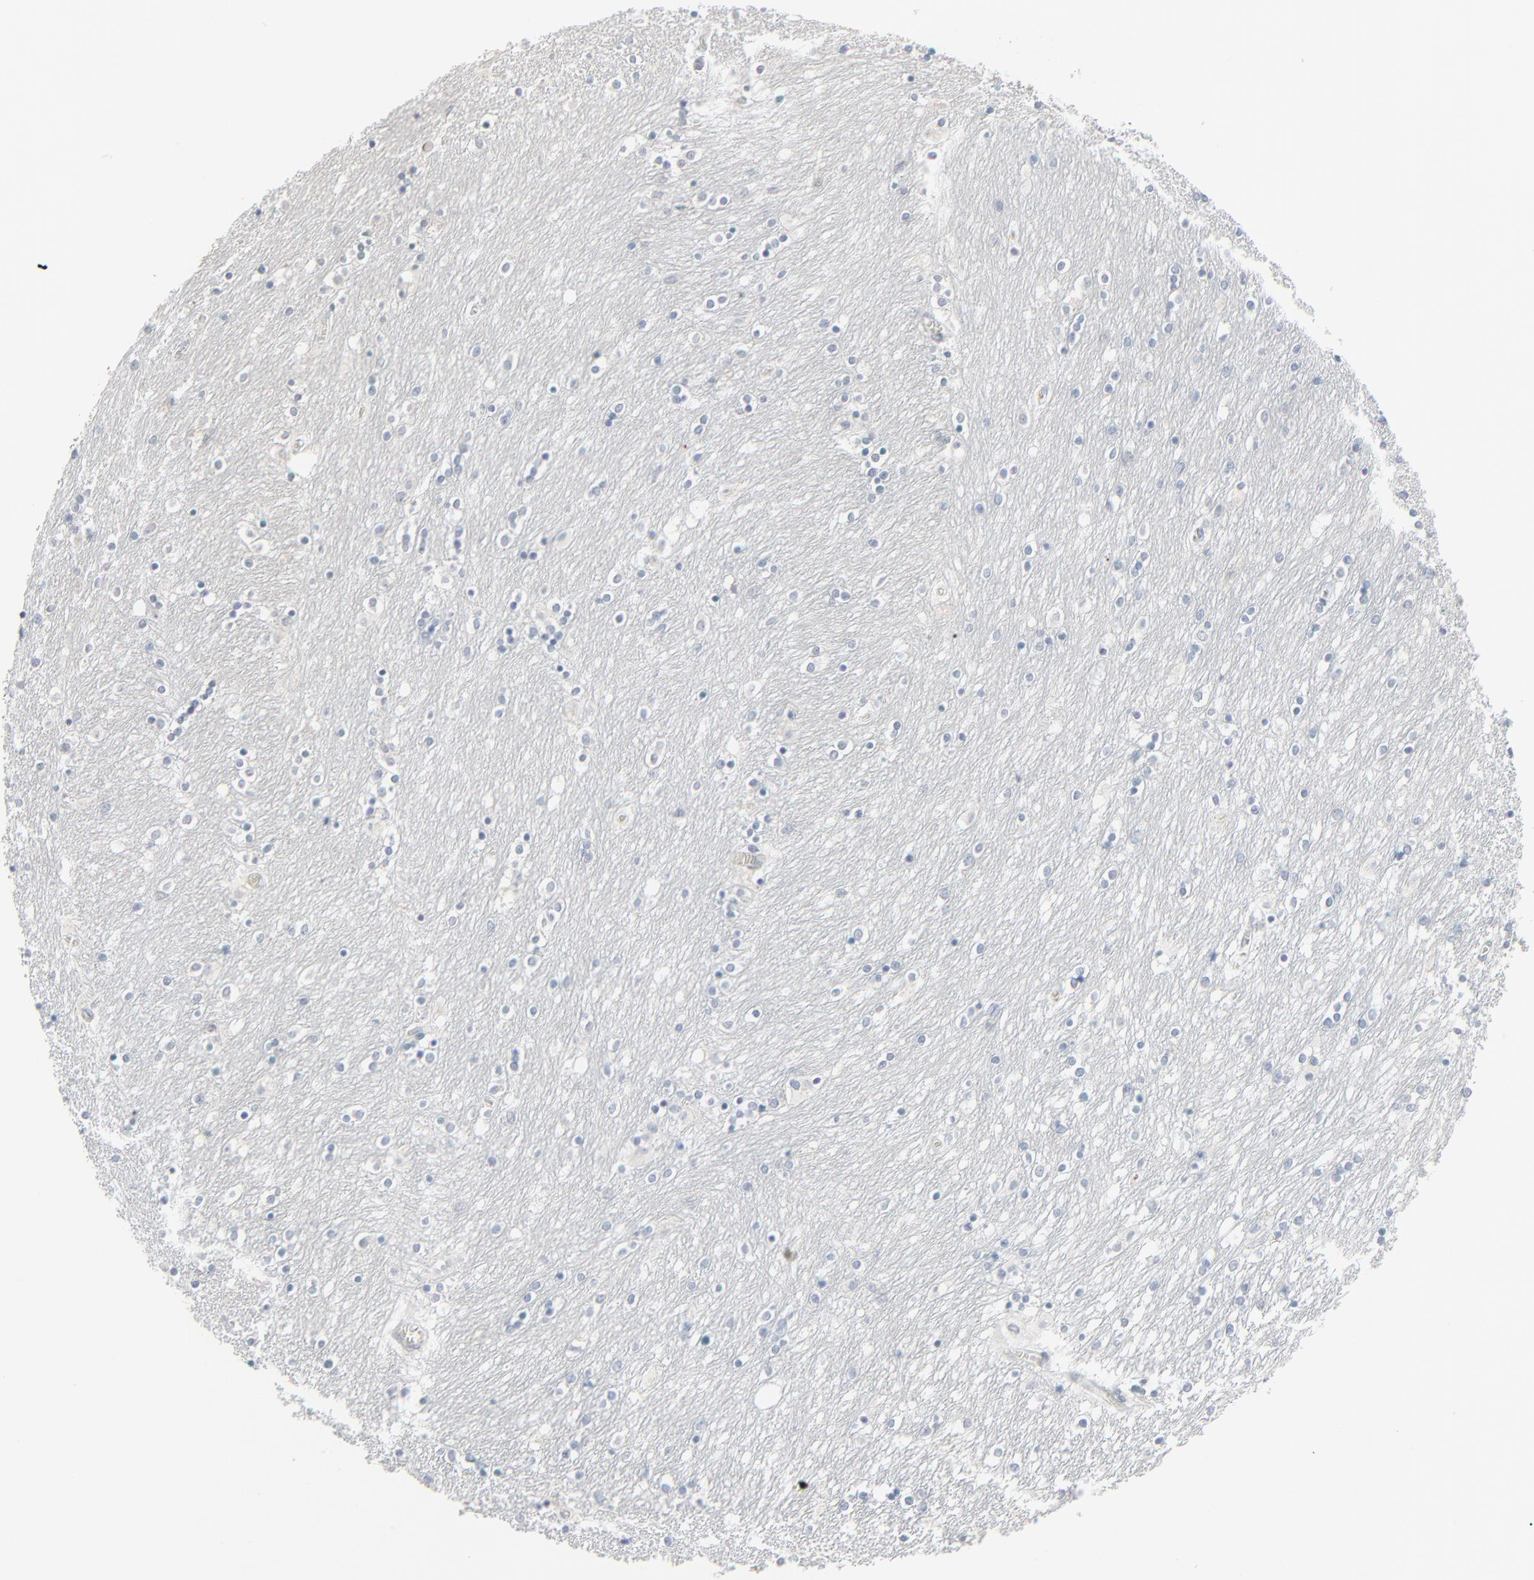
{"staining": {"intensity": "negative", "quantity": "none", "location": "none"}, "tissue": "caudate", "cell_type": "Glial cells", "image_type": "normal", "snomed": [{"axis": "morphology", "description": "Normal tissue, NOS"}, {"axis": "topography", "description": "Lateral ventricle wall"}], "caption": "Unremarkable caudate was stained to show a protein in brown. There is no significant staining in glial cells.", "gene": "SAGE1", "patient": {"sex": "female", "age": 54}}